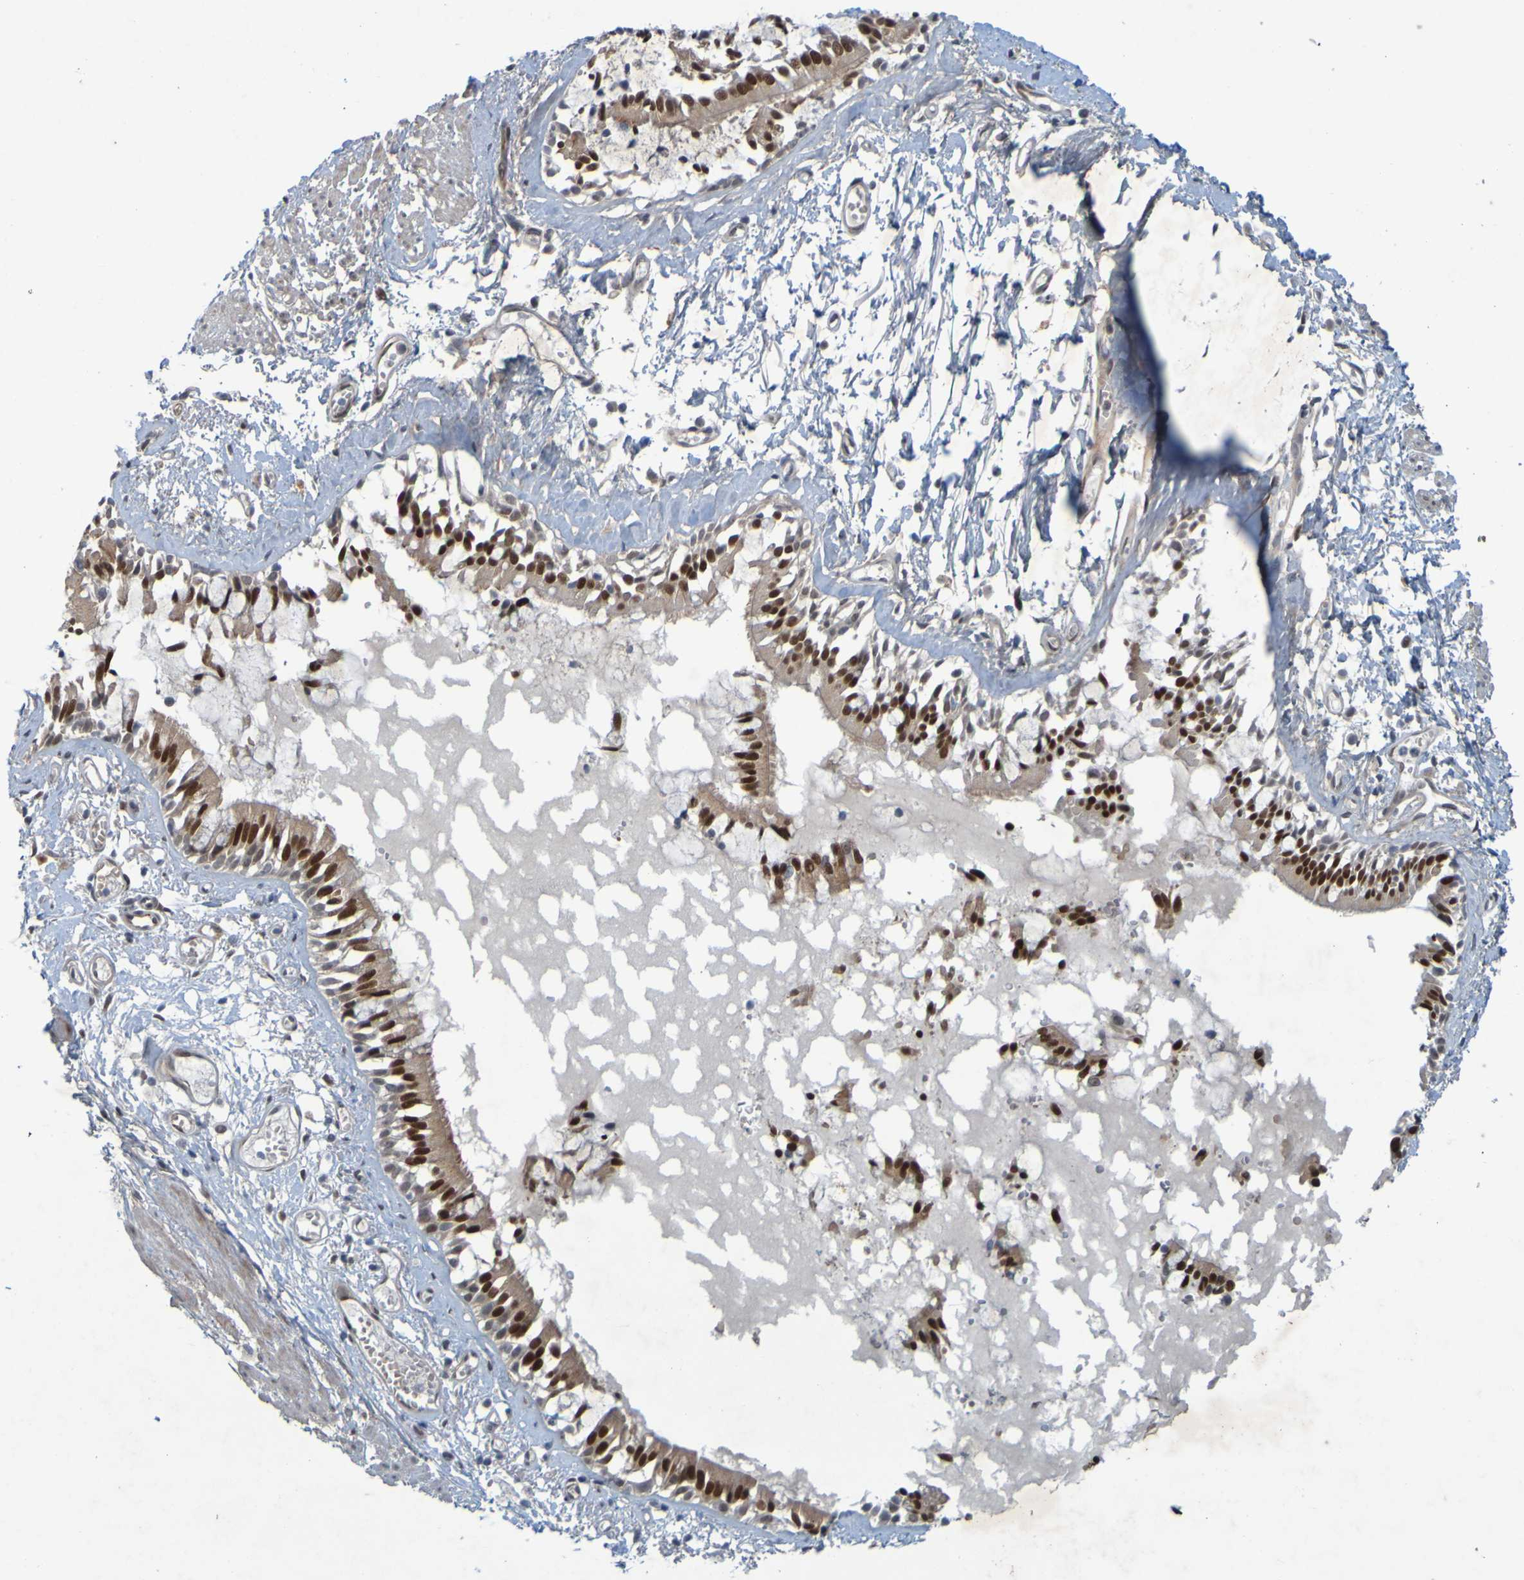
{"staining": {"intensity": "strong", "quantity": ">75%", "location": "cytoplasmic/membranous,nuclear"}, "tissue": "bronchus", "cell_type": "Respiratory epithelial cells", "image_type": "normal", "snomed": [{"axis": "morphology", "description": "Normal tissue, NOS"}, {"axis": "morphology", "description": "Inflammation, NOS"}, {"axis": "topography", "description": "Cartilage tissue"}, {"axis": "topography", "description": "Lung"}], "caption": "Protein expression analysis of unremarkable bronchus exhibits strong cytoplasmic/membranous,nuclear positivity in approximately >75% of respiratory epithelial cells.", "gene": "MCPH1", "patient": {"sex": "male", "age": 71}}